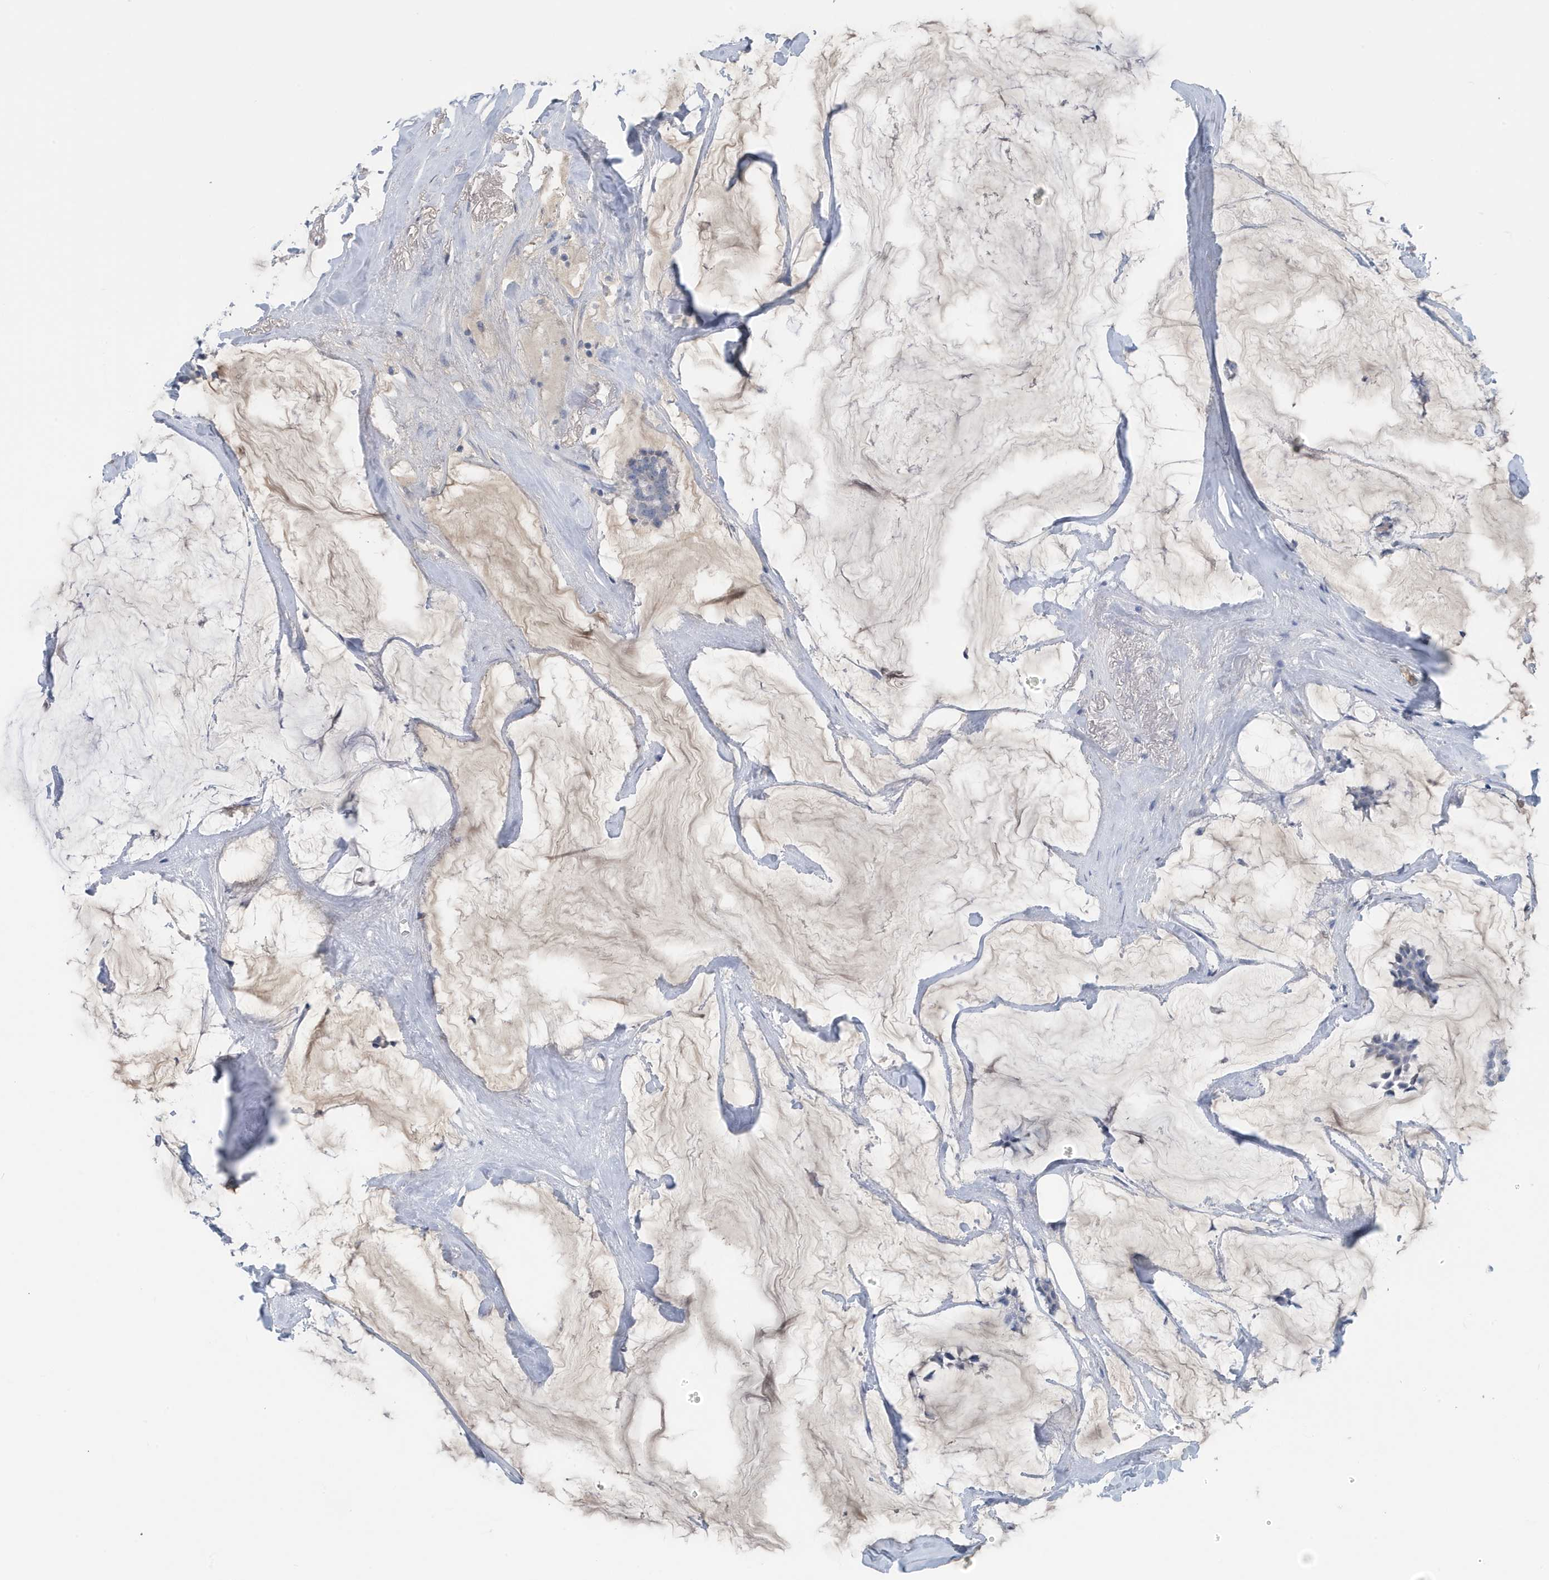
{"staining": {"intensity": "negative", "quantity": "none", "location": "none"}, "tissue": "breast cancer", "cell_type": "Tumor cells", "image_type": "cancer", "snomed": [{"axis": "morphology", "description": "Duct carcinoma"}, {"axis": "topography", "description": "Breast"}], "caption": "There is no significant positivity in tumor cells of breast cancer (intraductal carcinoma).", "gene": "UGT2B4", "patient": {"sex": "female", "age": 93}}